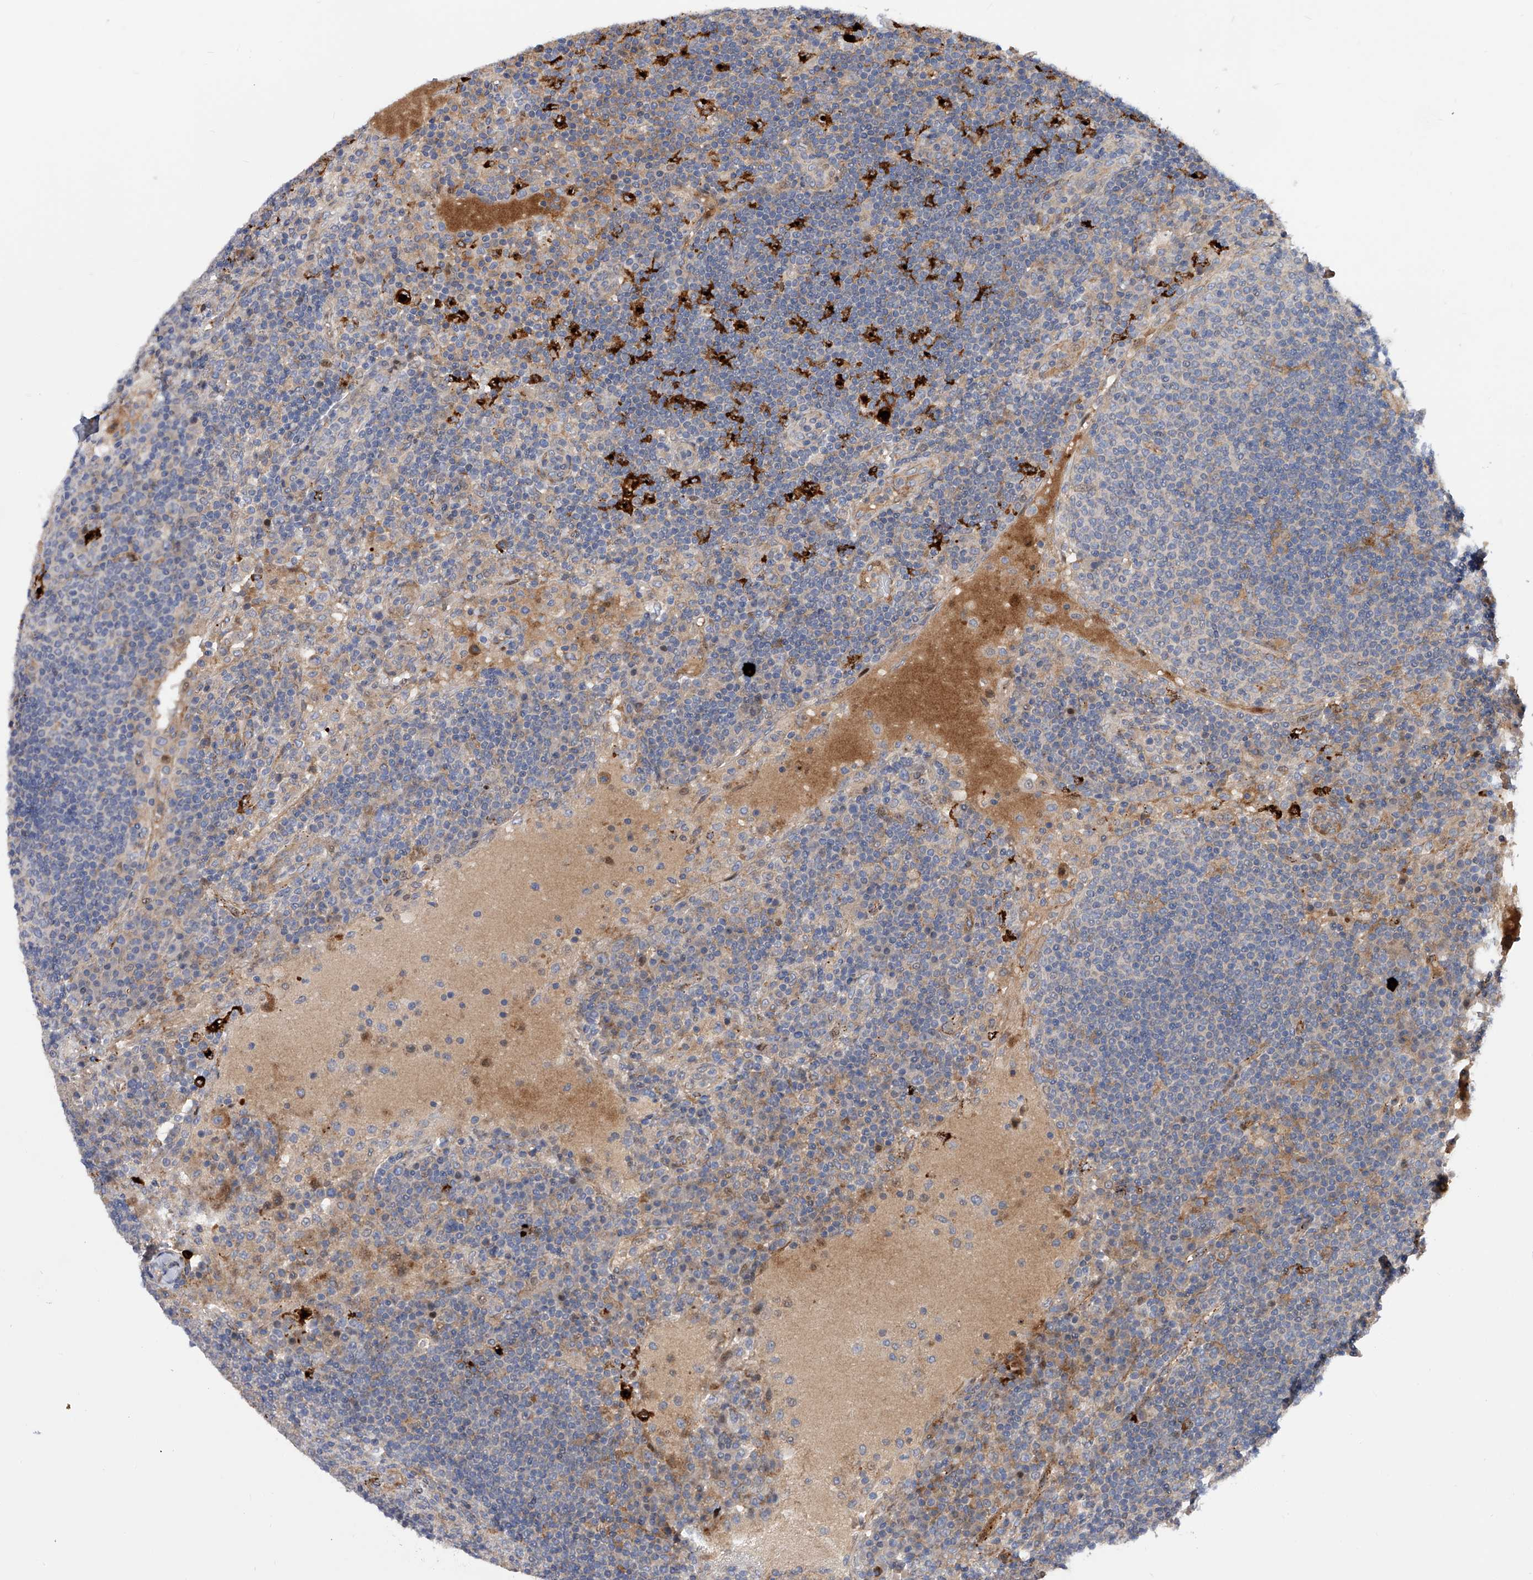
{"staining": {"intensity": "weak", "quantity": "<25%", "location": "cytoplasmic/membranous"}, "tissue": "lymph node", "cell_type": "Non-germinal center cells", "image_type": "normal", "snomed": [{"axis": "morphology", "description": "Normal tissue, NOS"}, {"axis": "topography", "description": "Lymph node"}], "caption": "Non-germinal center cells show no significant protein positivity in normal lymph node. The staining was performed using DAB to visualize the protein expression in brown, while the nuclei were stained in blue with hematoxylin (Magnification: 20x).", "gene": "PDSS2", "patient": {"sex": "female", "age": 53}}